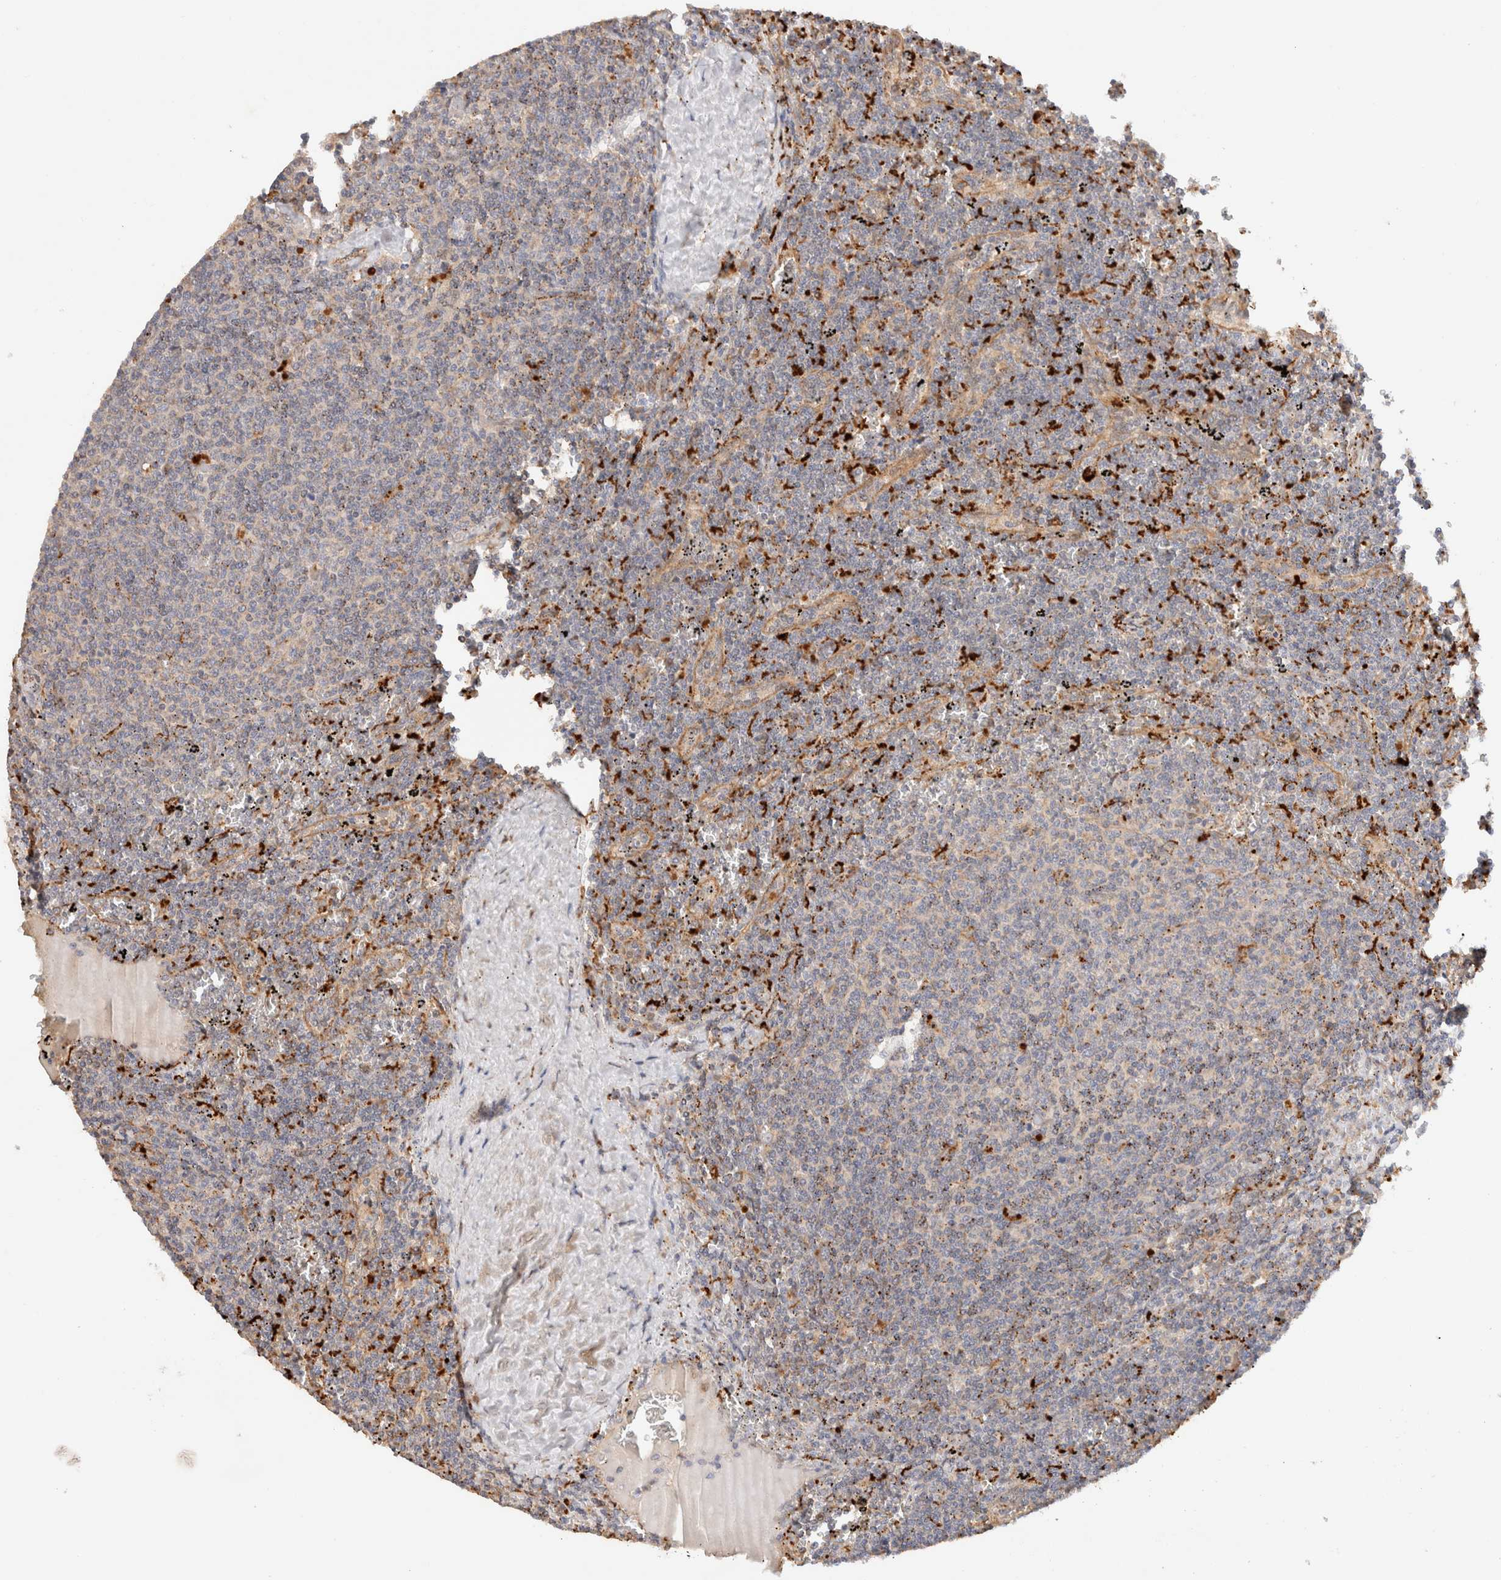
{"staining": {"intensity": "weak", "quantity": "<25%", "location": "cytoplasmic/membranous"}, "tissue": "lymphoma", "cell_type": "Tumor cells", "image_type": "cancer", "snomed": [{"axis": "morphology", "description": "Malignant lymphoma, non-Hodgkin's type, Low grade"}, {"axis": "topography", "description": "Spleen"}], "caption": "Protein analysis of malignant lymphoma, non-Hodgkin's type (low-grade) demonstrates no significant expression in tumor cells. The staining is performed using DAB brown chromogen with nuclei counter-stained in using hematoxylin.", "gene": "RABEPK", "patient": {"sex": "female", "age": 50}}